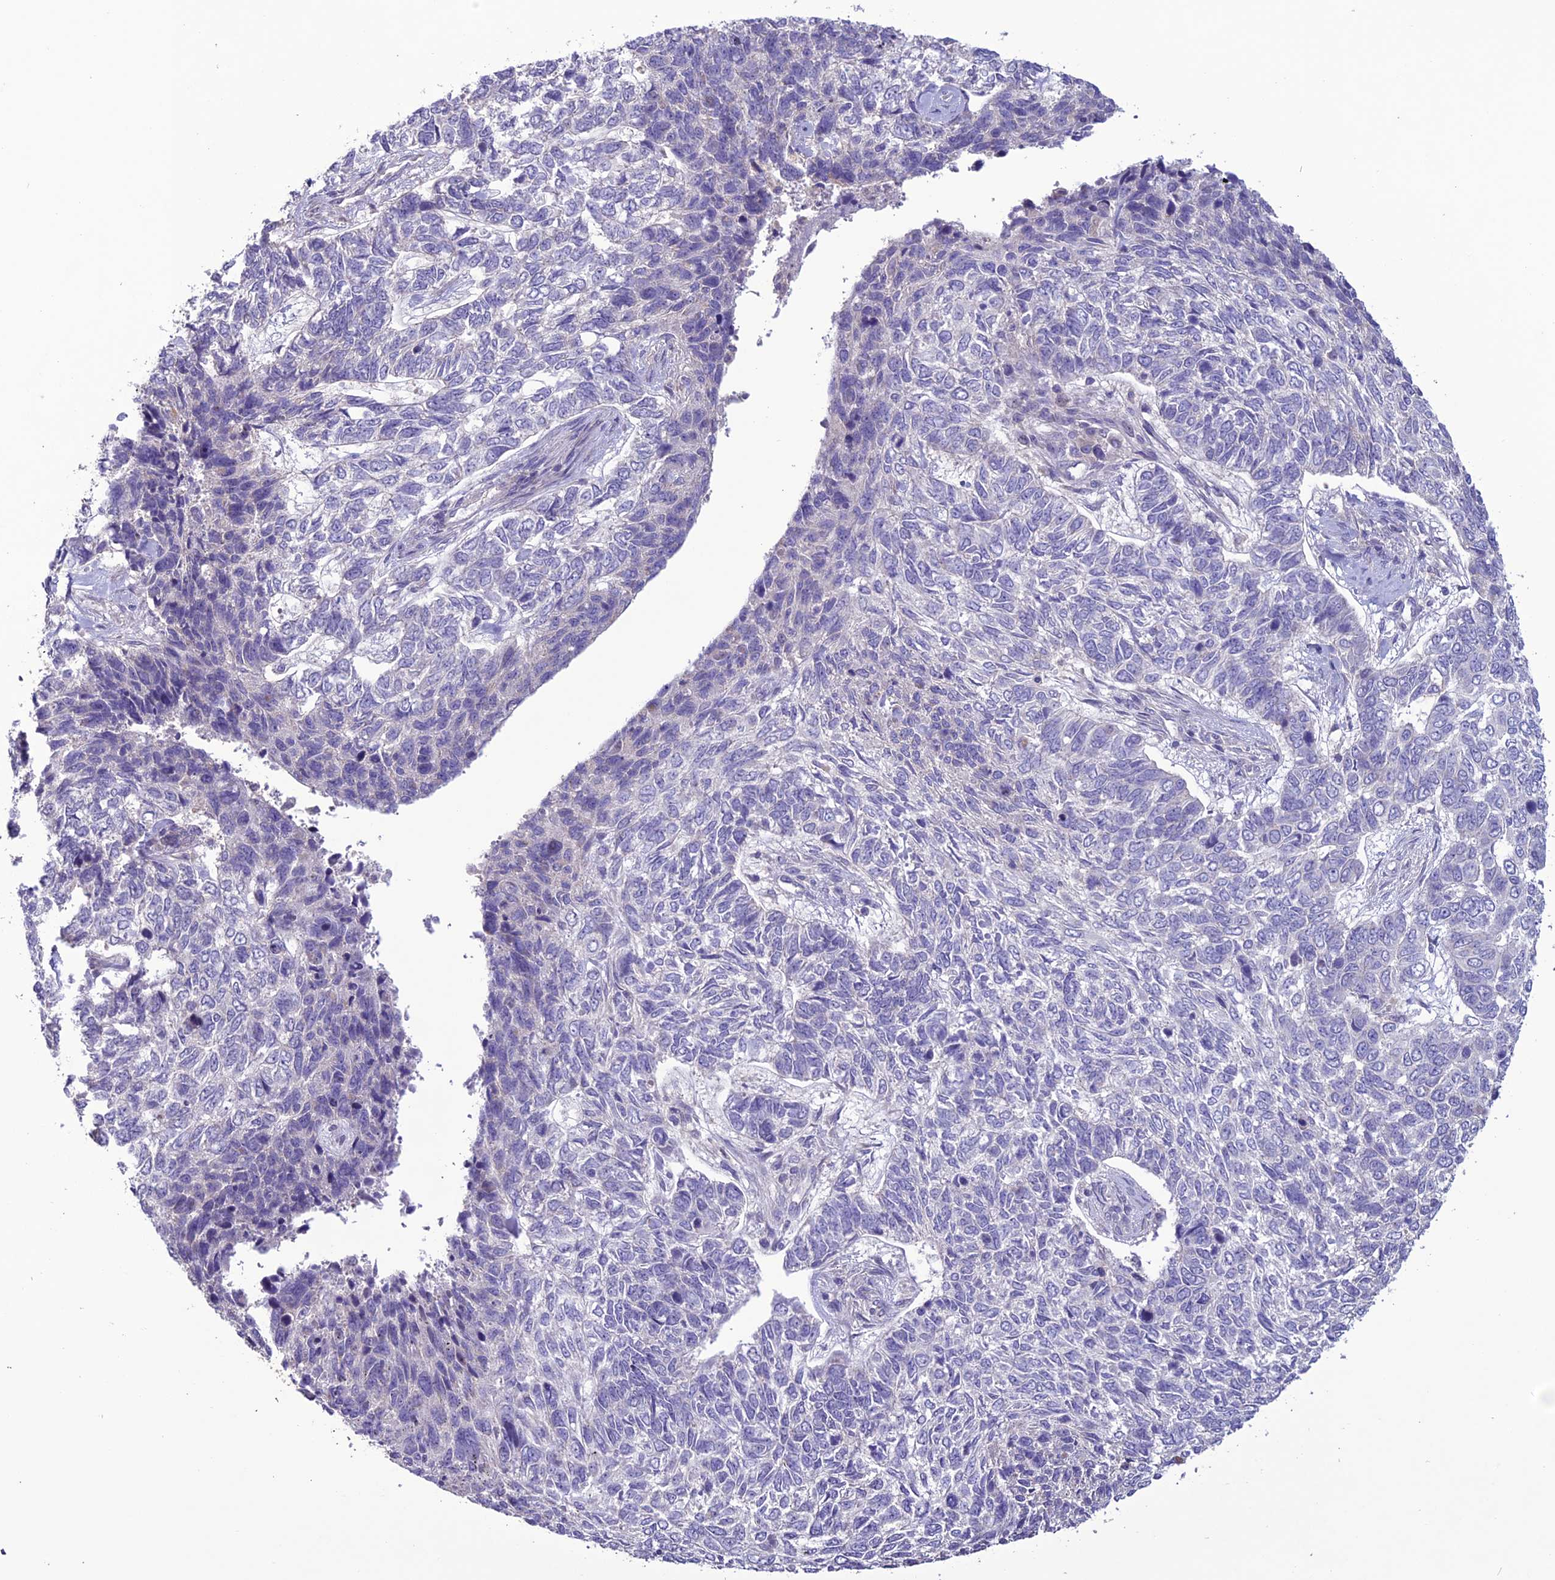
{"staining": {"intensity": "negative", "quantity": "none", "location": "none"}, "tissue": "skin cancer", "cell_type": "Tumor cells", "image_type": "cancer", "snomed": [{"axis": "morphology", "description": "Basal cell carcinoma"}, {"axis": "topography", "description": "Skin"}], "caption": "Immunohistochemical staining of human skin basal cell carcinoma exhibits no significant expression in tumor cells.", "gene": "C2orf76", "patient": {"sex": "female", "age": 65}}